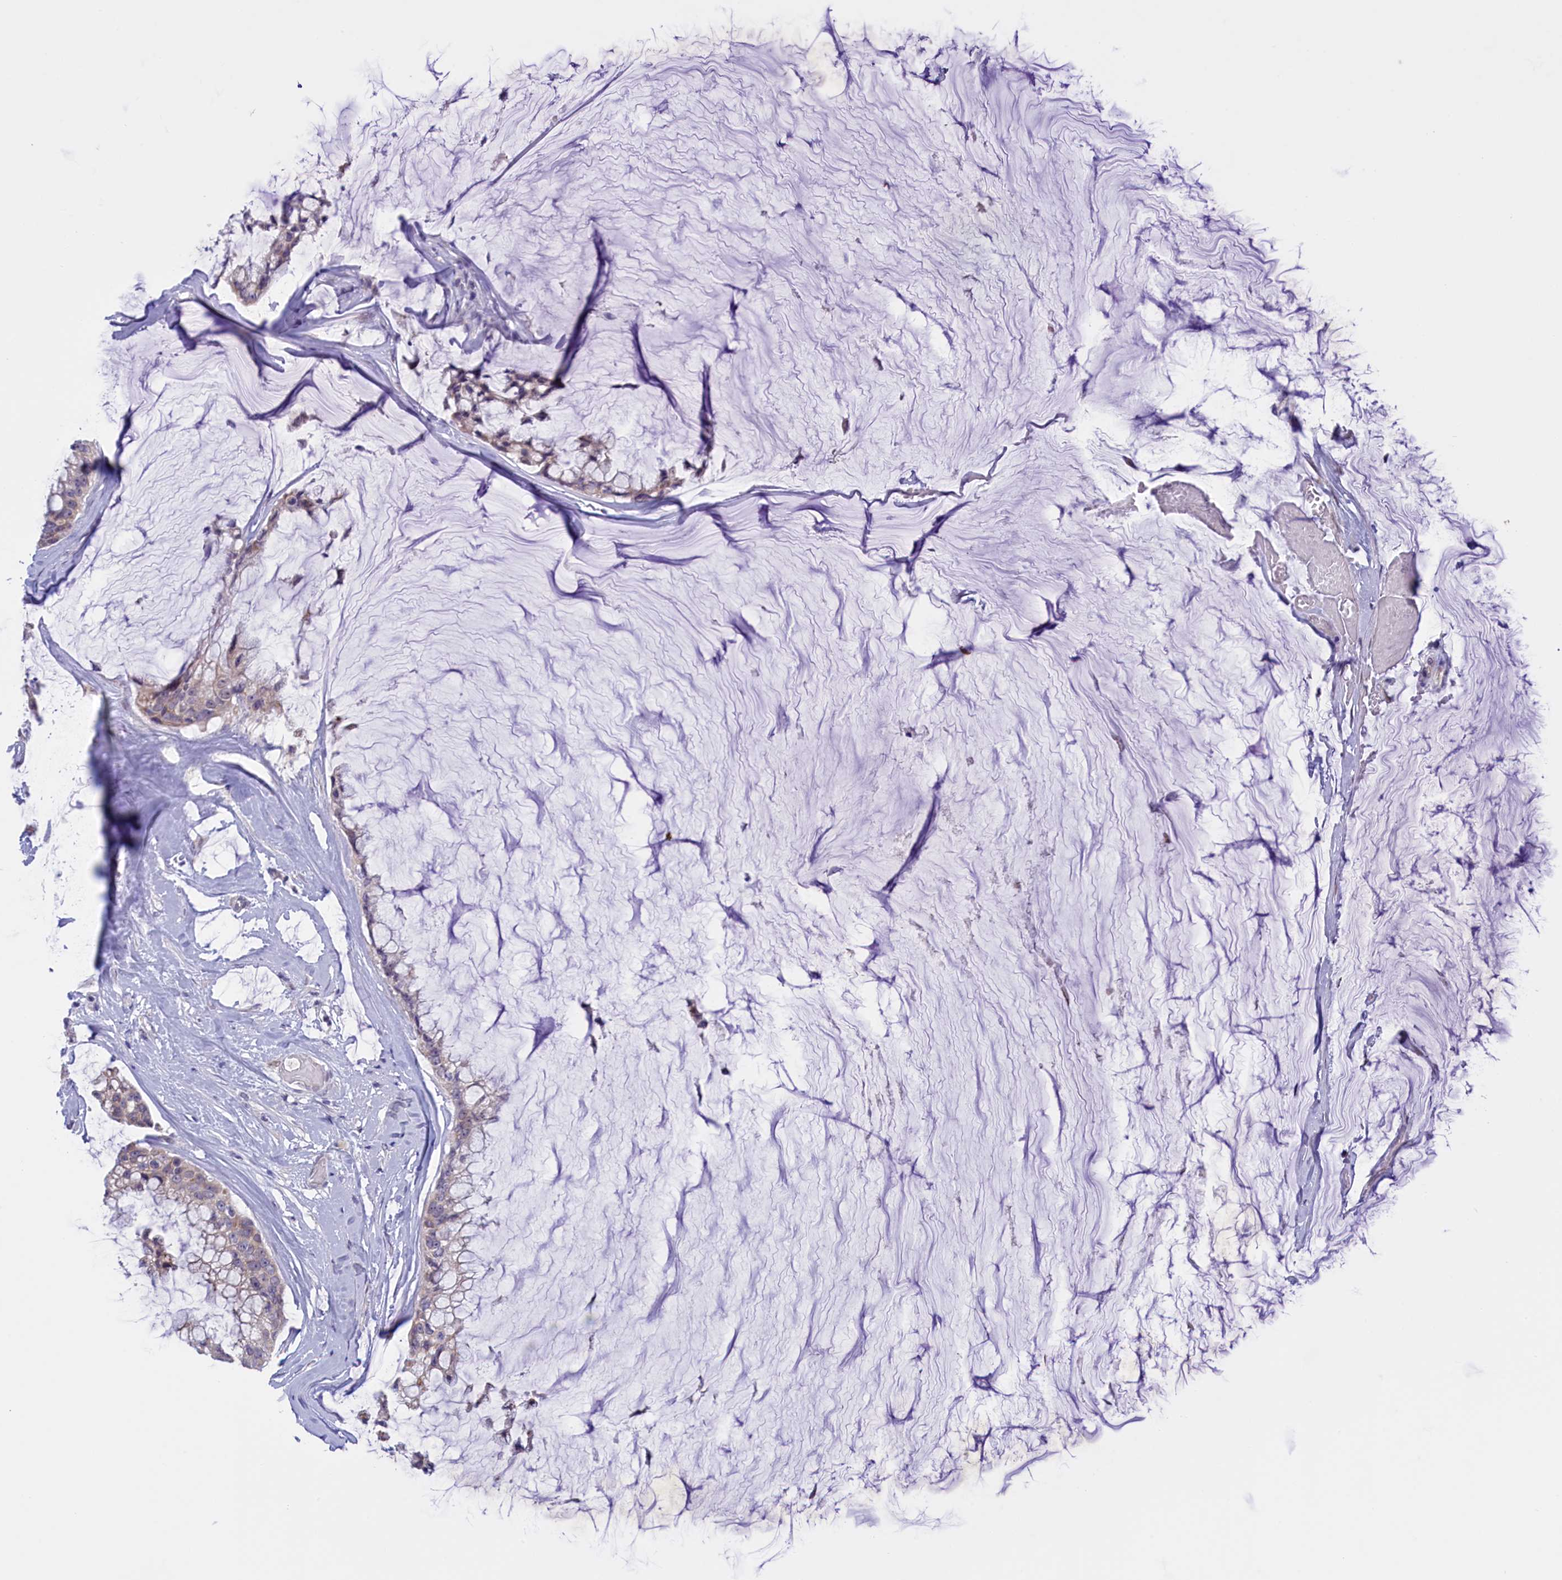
{"staining": {"intensity": "negative", "quantity": "none", "location": "none"}, "tissue": "ovarian cancer", "cell_type": "Tumor cells", "image_type": "cancer", "snomed": [{"axis": "morphology", "description": "Cystadenocarcinoma, mucinous, NOS"}, {"axis": "topography", "description": "Ovary"}], "caption": "DAB immunohistochemical staining of ovarian mucinous cystadenocarcinoma exhibits no significant positivity in tumor cells.", "gene": "FAM149B1", "patient": {"sex": "female", "age": 39}}